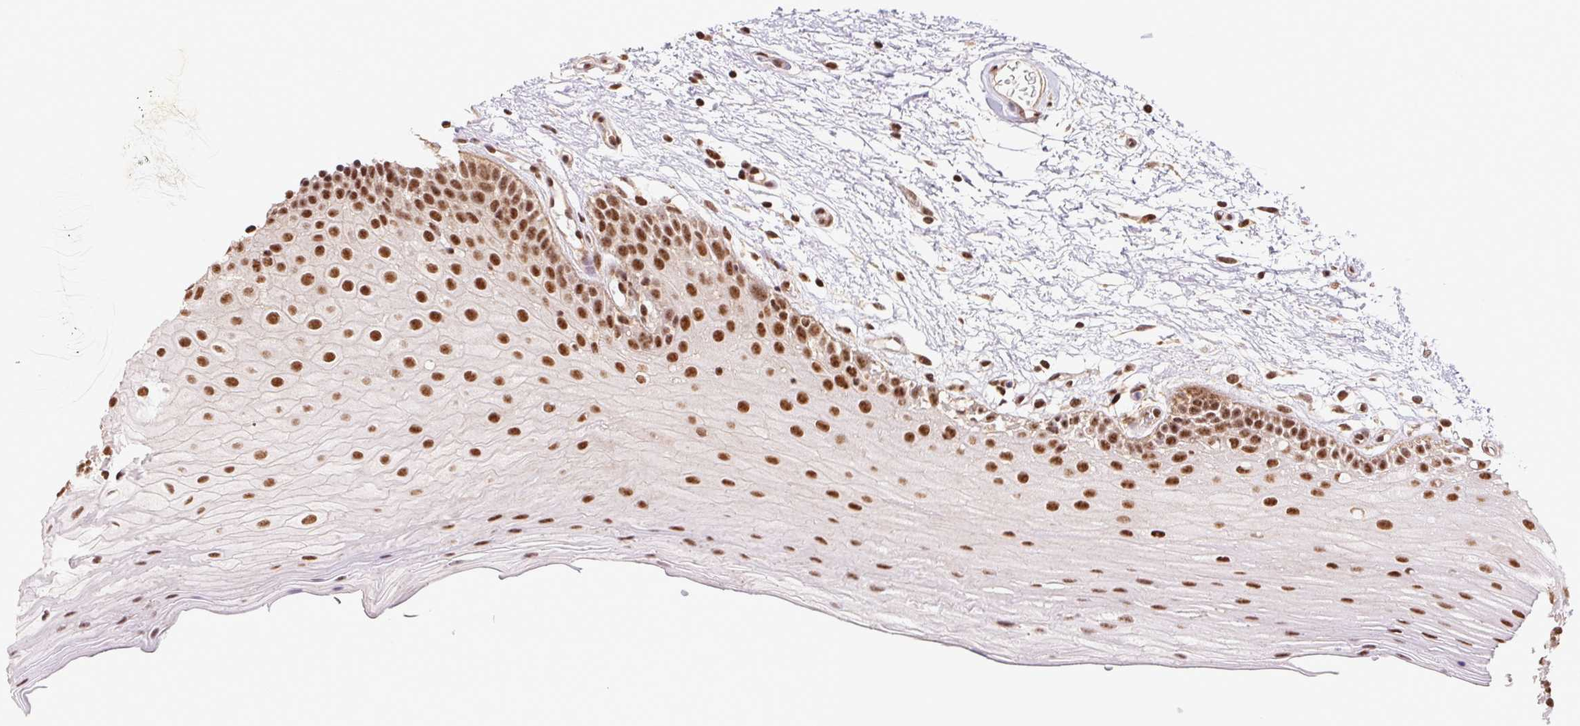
{"staining": {"intensity": "strong", "quantity": ">75%", "location": "nuclear"}, "tissue": "oral mucosa", "cell_type": "Squamous epithelial cells", "image_type": "normal", "snomed": [{"axis": "morphology", "description": "Normal tissue, NOS"}, {"axis": "morphology", "description": "Squamous cell carcinoma, NOS"}, {"axis": "topography", "description": "Oral tissue"}, {"axis": "topography", "description": "Tounge, NOS"}, {"axis": "topography", "description": "Head-Neck"}], "caption": "Benign oral mucosa demonstrates strong nuclear positivity in about >75% of squamous epithelial cells.", "gene": "CWC25", "patient": {"sex": "male", "age": 62}}